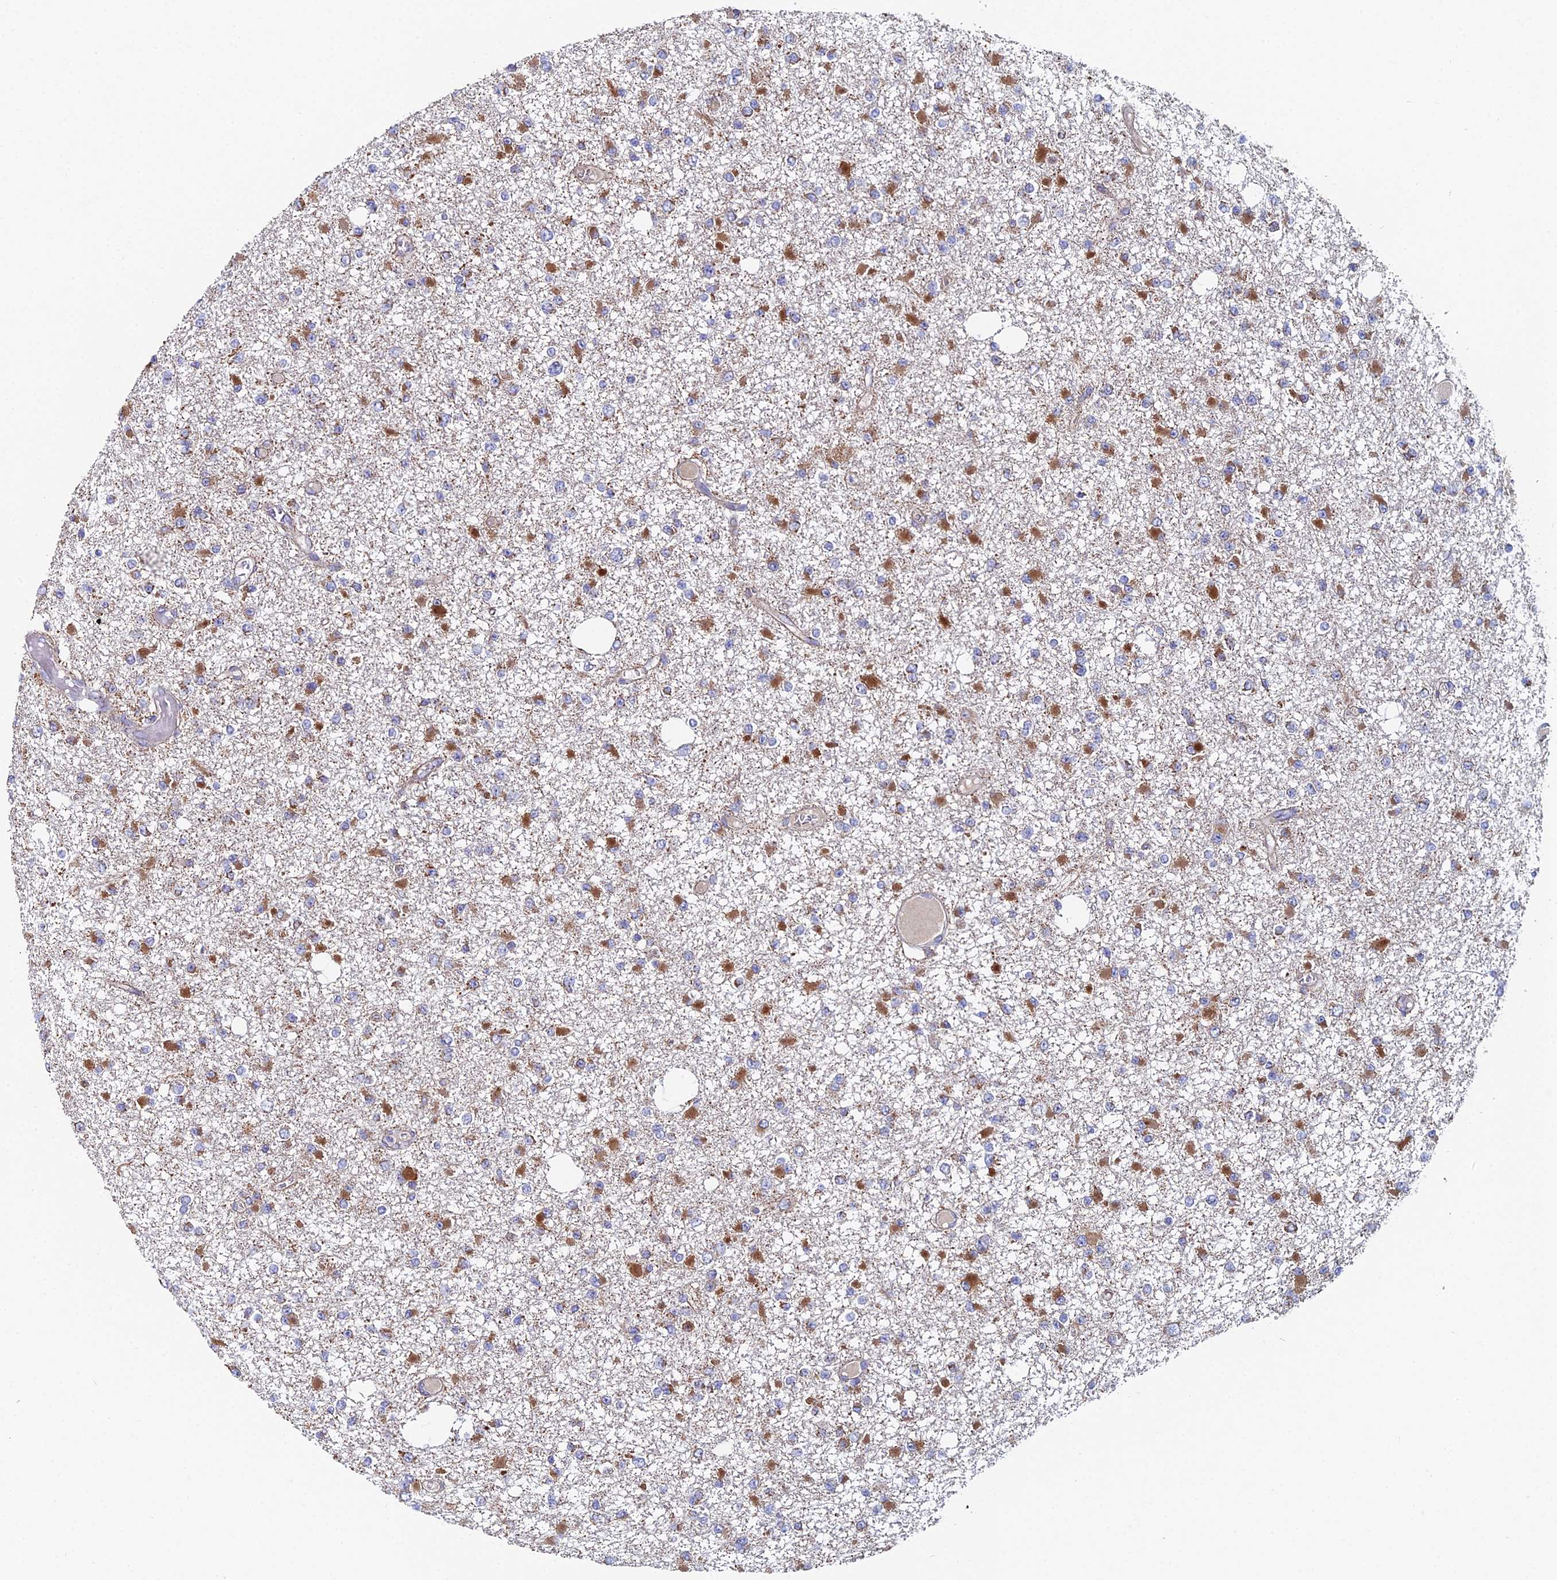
{"staining": {"intensity": "moderate", "quantity": ">75%", "location": "cytoplasmic/membranous"}, "tissue": "glioma", "cell_type": "Tumor cells", "image_type": "cancer", "snomed": [{"axis": "morphology", "description": "Glioma, malignant, Low grade"}, {"axis": "topography", "description": "Brain"}], "caption": "Glioma was stained to show a protein in brown. There is medium levels of moderate cytoplasmic/membranous positivity in approximately >75% of tumor cells.", "gene": "SPOCK2", "patient": {"sex": "female", "age": 22}}